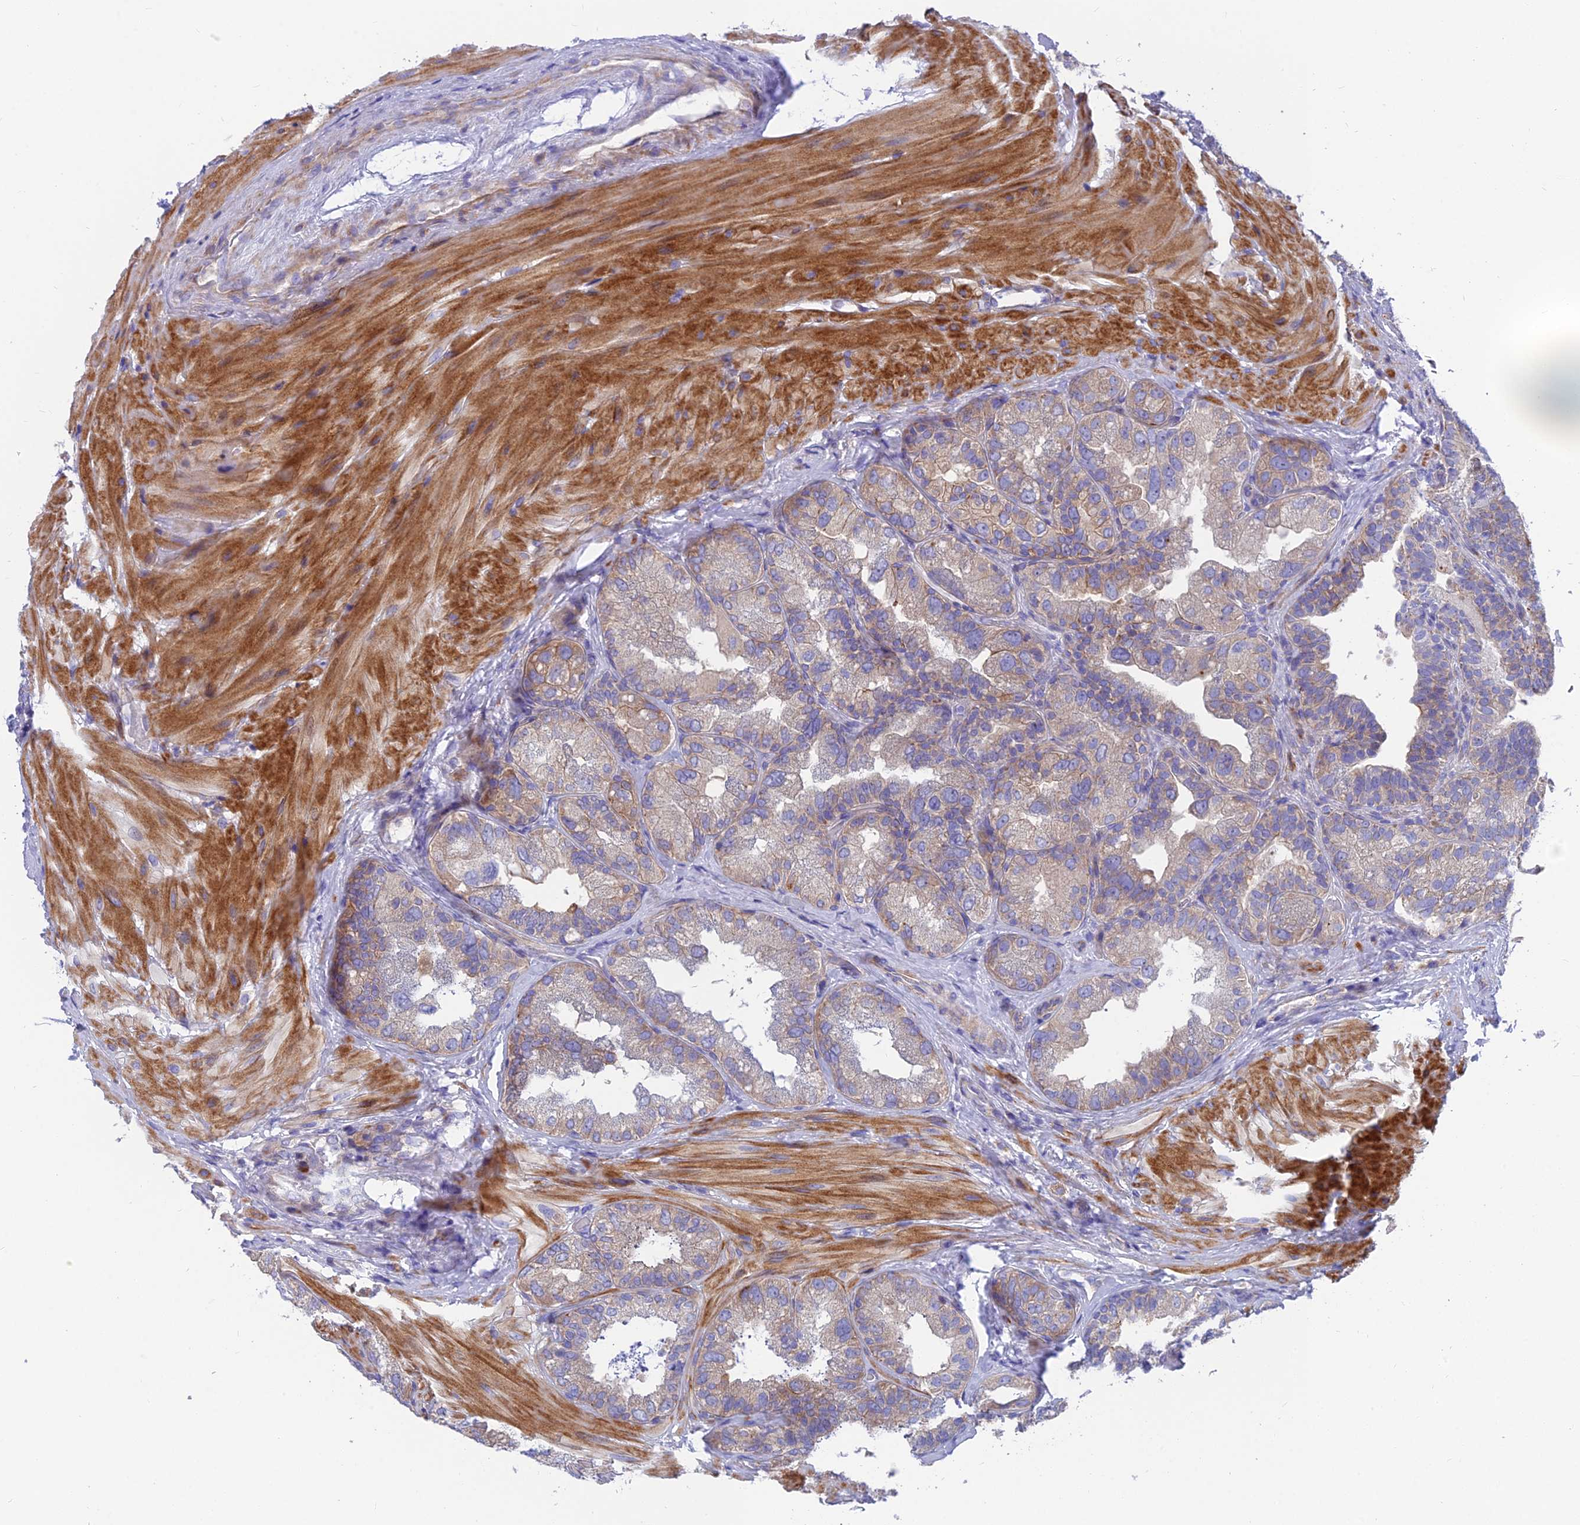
{"staining": {"intensity": "weak", "quantity": "<25%", "location": "cytoplasmic/membranous"}, "tissue": "seminal vesicle", "cell_type": "Glandular cells", "image_type": "normal", "snomed": [{"axis": "morphology", "description": "Normal tissue, NOS"}, {"axis": "topography", "description": "Seminal veicle"}, {"axis": "topography", "description": "Peripheral nerve tissue"}], "caption": "Immunohistochemical staining of unremarkable seminal vesicle displays no significant staining in glandular cells.", "gene": "MVB12A", "patient": {"sex": "male", "age": 63}}